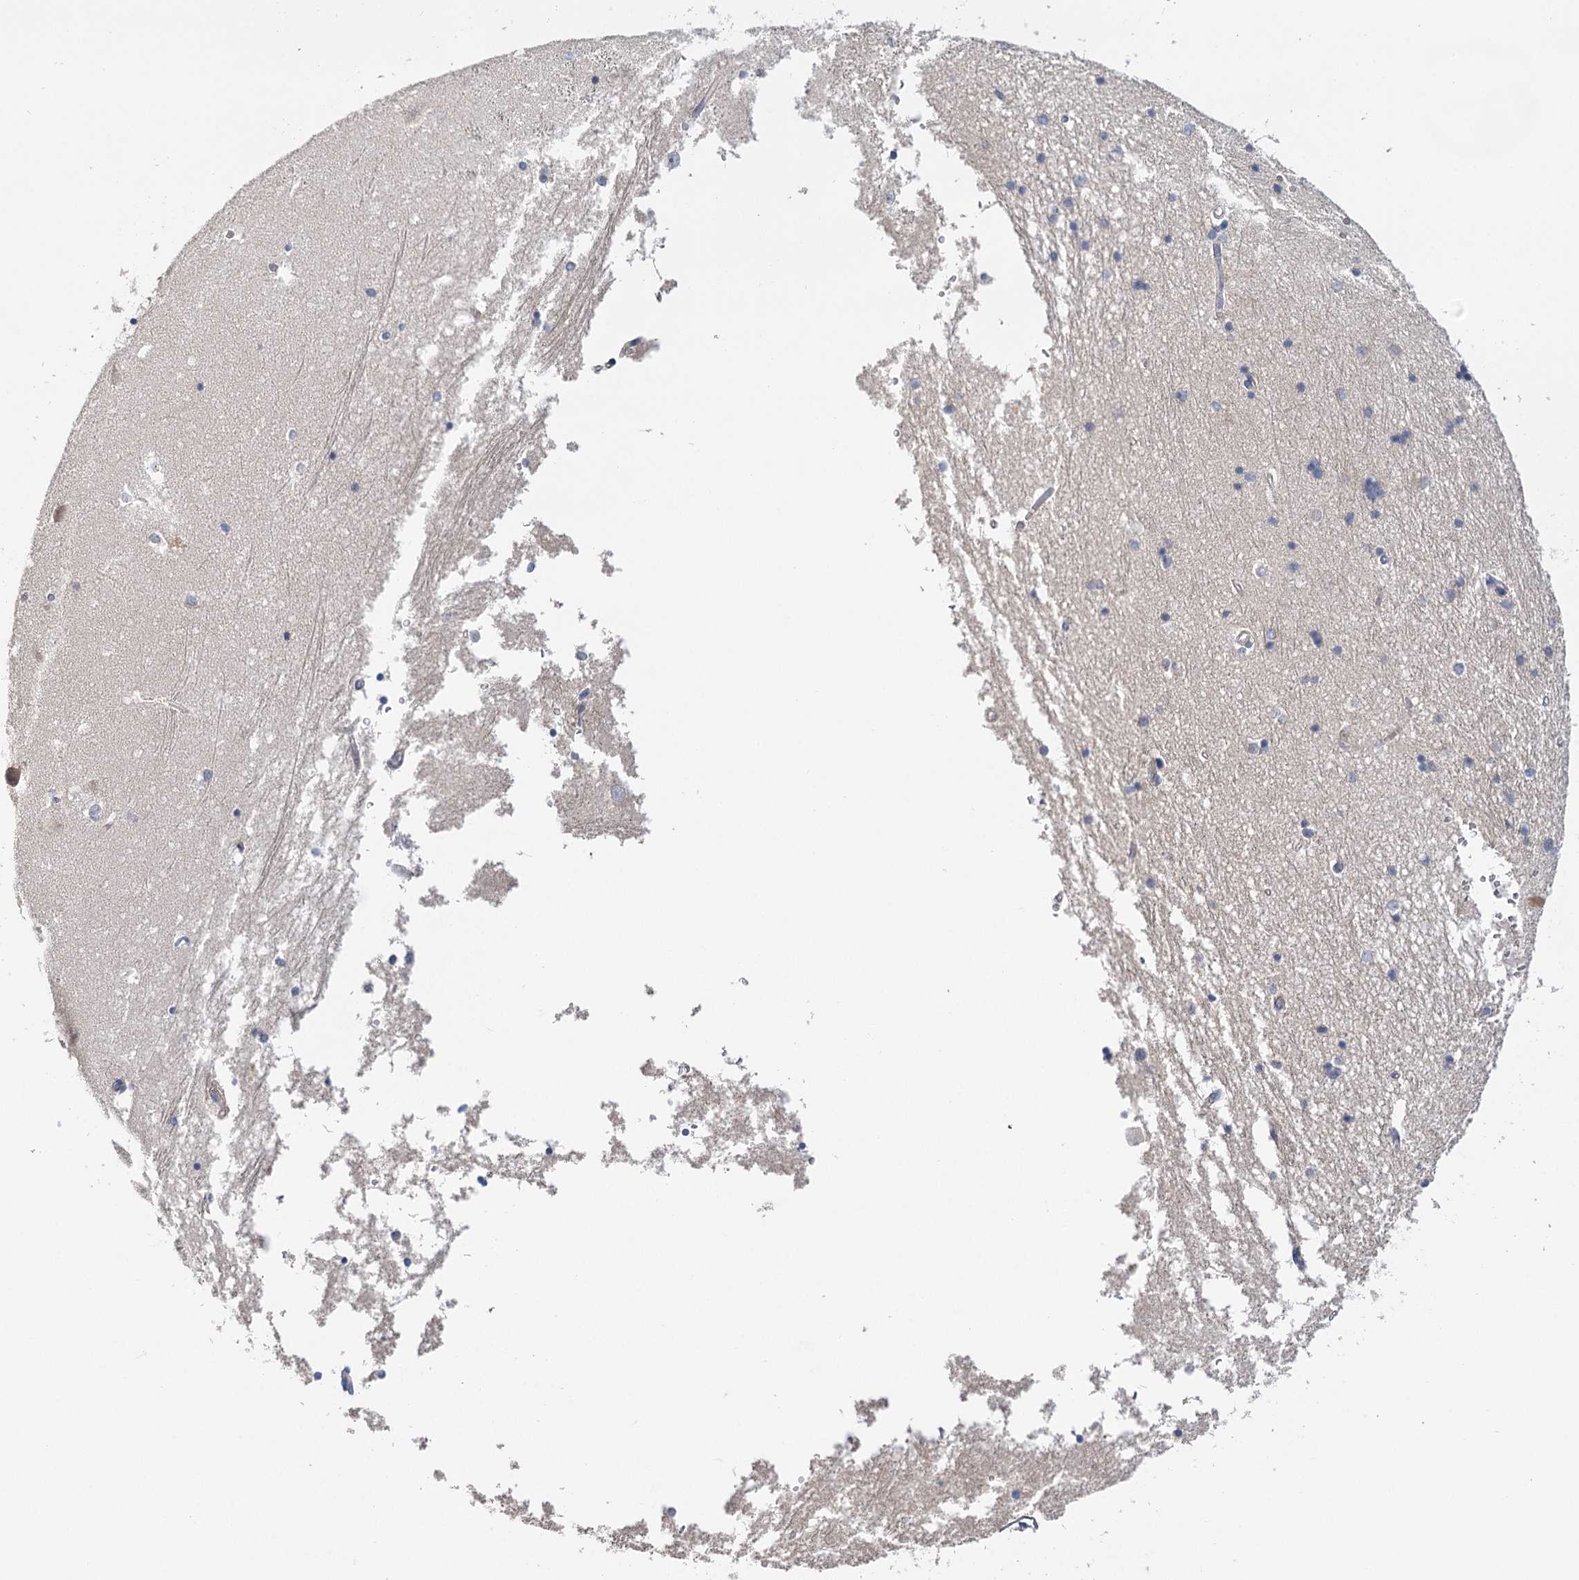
{"staining": {"intensity": "negative", "quantity": "none", "location": "none"}, "tissue": "hippocampus", "cell_type": "Glial cells", "image_type": "normal", "snomed": [{"axis": "morphology", "description": "Normal tissue, NOS"}, {"axis": "topography", "description": "Hippocampus"}], "caption": "The histopathology image shows no significant positivity in glial cells of hippocampus. (DAB immunohistochemistry (IHC), high magnification).", "gene": "EPB41L5", "patient": {"sex": "male", "age": 45}}